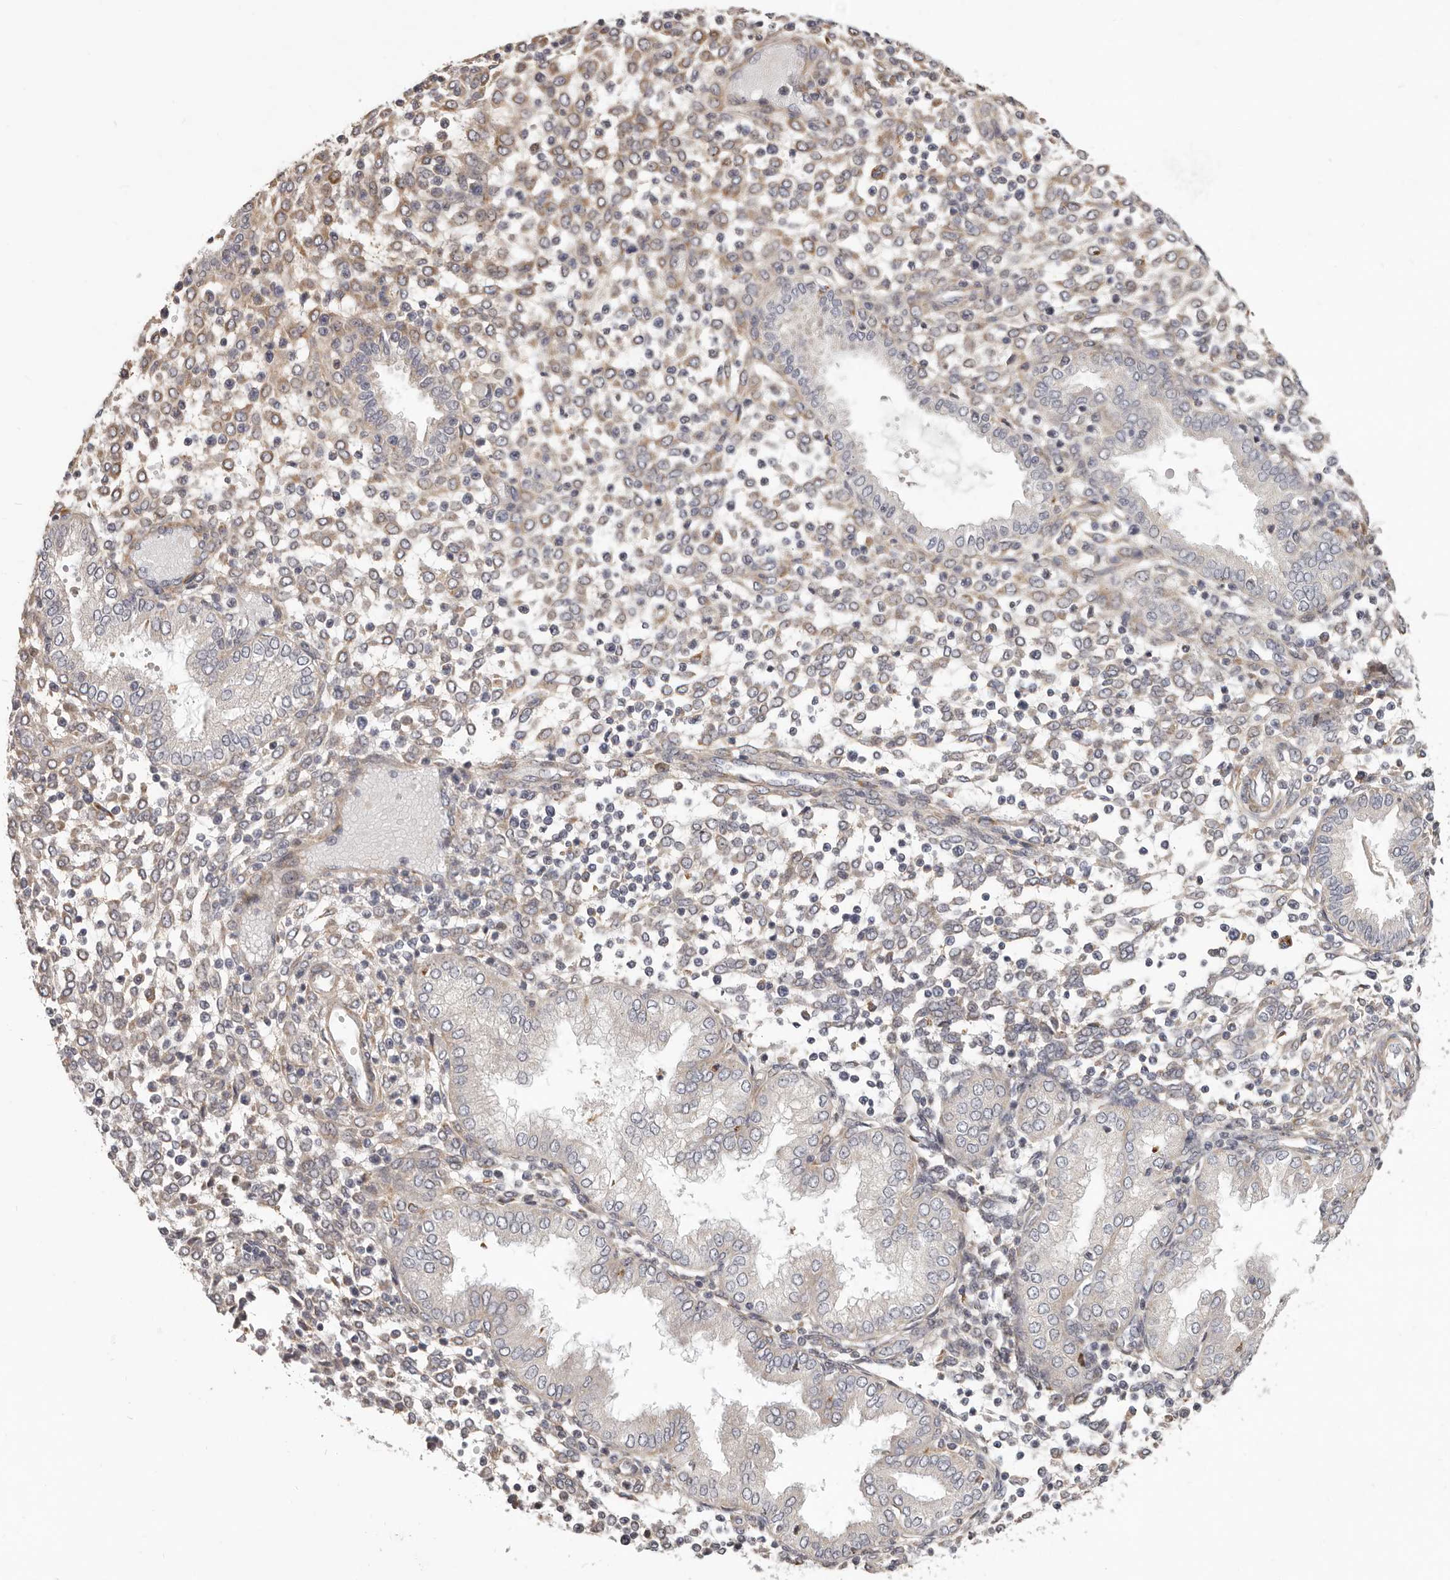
{"staining": {"intensity": "moderate", "quantity": "<25%", "location": "cytoplasmic/membranous"}, "tissue": "endometrium", "cell_type": "Cells in endometrial stroma", "image_type": "normal", "snomed": [{"axis": "morphology", "description": "Normal tissue, NOS"}, {"axis": "topography", "description": "Endometrium"}], "caption": "Endometrium stained for a protein displays moderate cytoplasmic/membranous positivity in cells in endometrial stroma. The protein is stained brown, and the nuclei are stained in blue (DAB (3,3'-diaminobenzidine) IHC with brightfield microscopy, high magnification).", "gene": "MRPS10", "patient": {"sex": "female", "age": 53}}